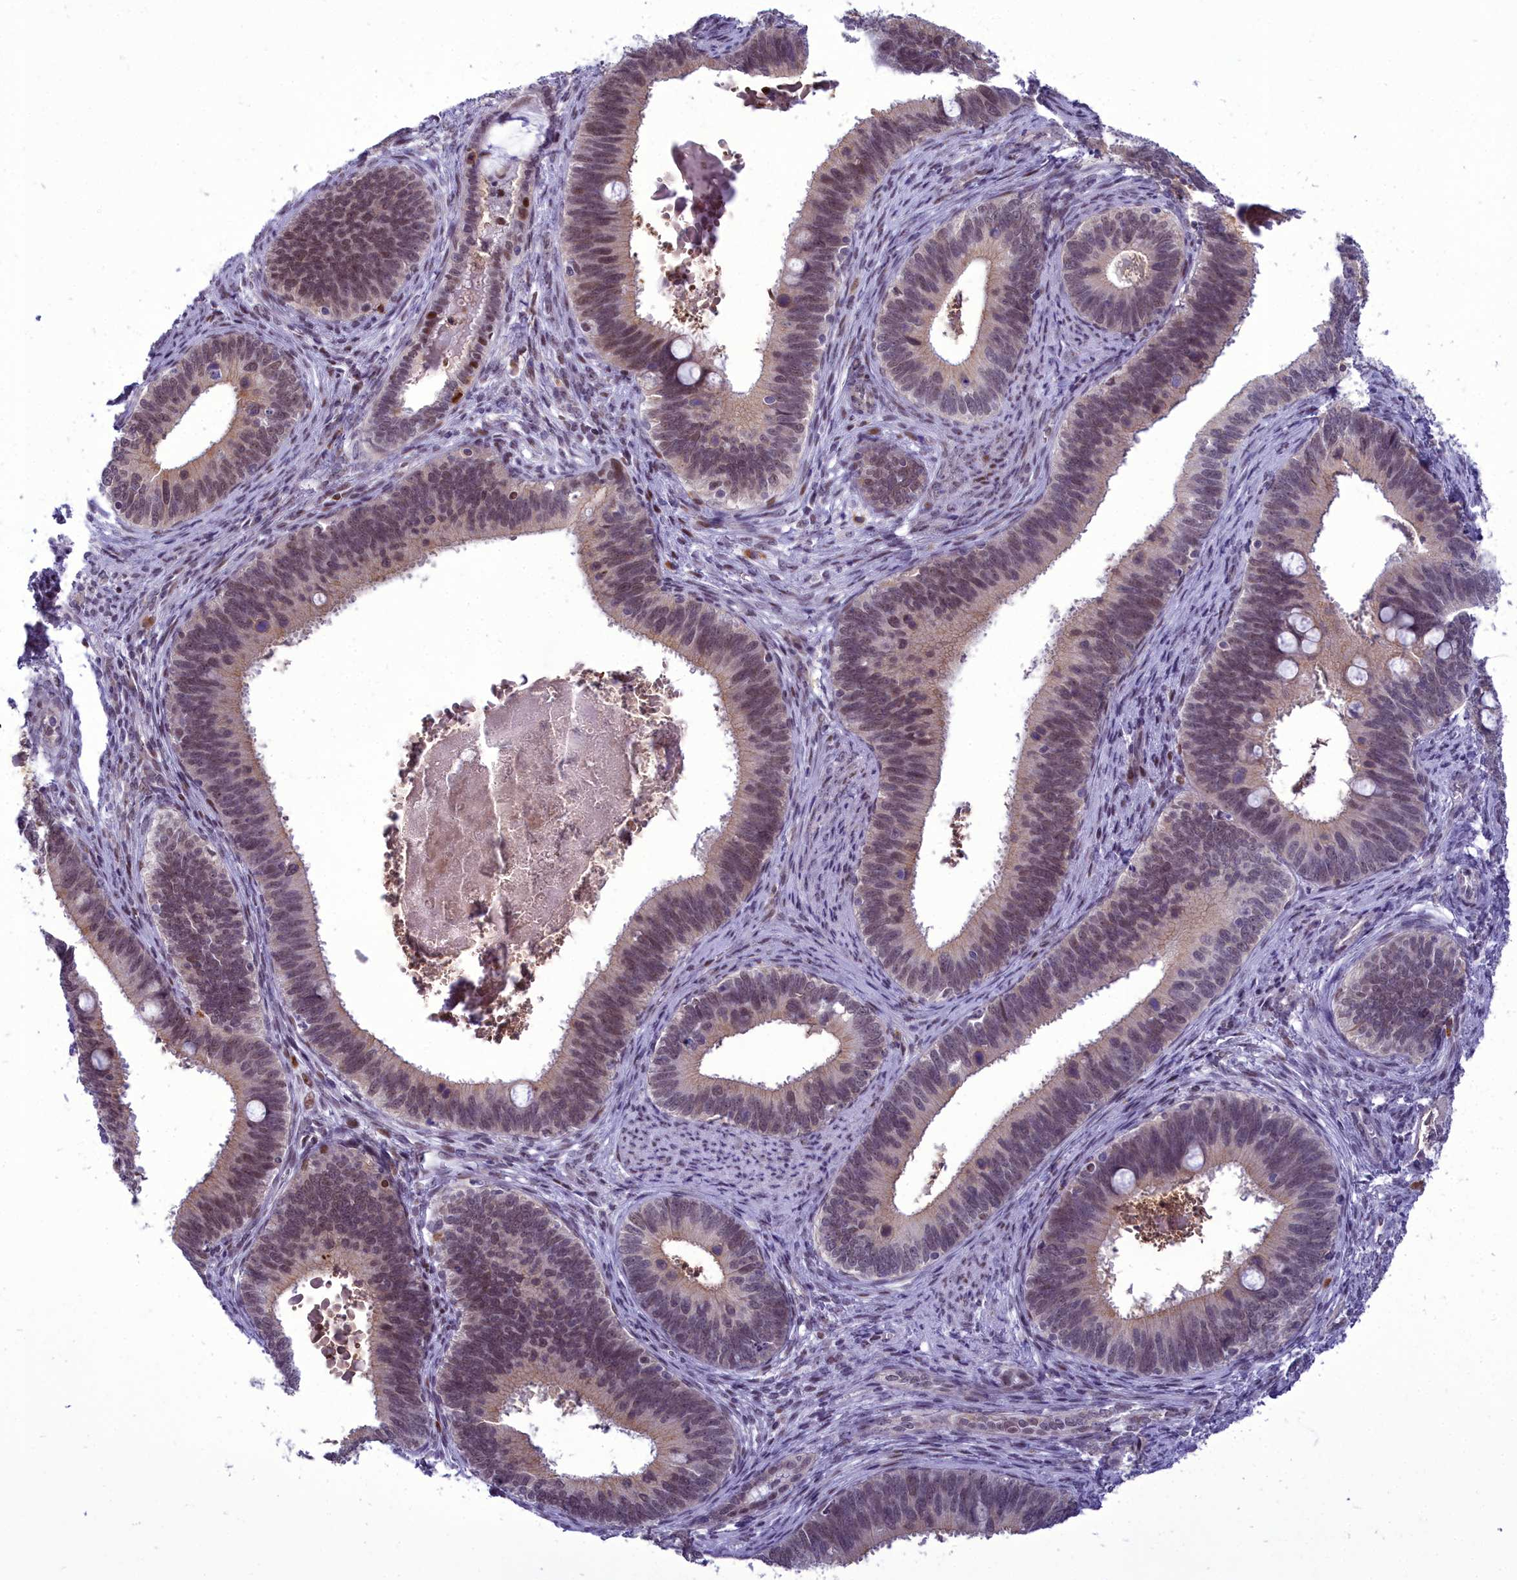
{"staining": {"intensity": "moderate", "quantity": ">75%", "location": "nuclear"}, "tissue": "cervical cancer", "cell_type": "Tumor cells", "image_type": "cancer", "snomed": [{"axis": "morphology", "description": "Adenocarcinoma, NOS"}, {"axis": "topography", "description": "Cervix"}], "caption": "Adenocarcinoma (cervical) stained with immunohistochemistry (IHC) reveals moderate nuclear expression in approximately >75% of tumor cells.", "gene": "CEACAM19", "patient": {"sex": "female", "age": 42}}